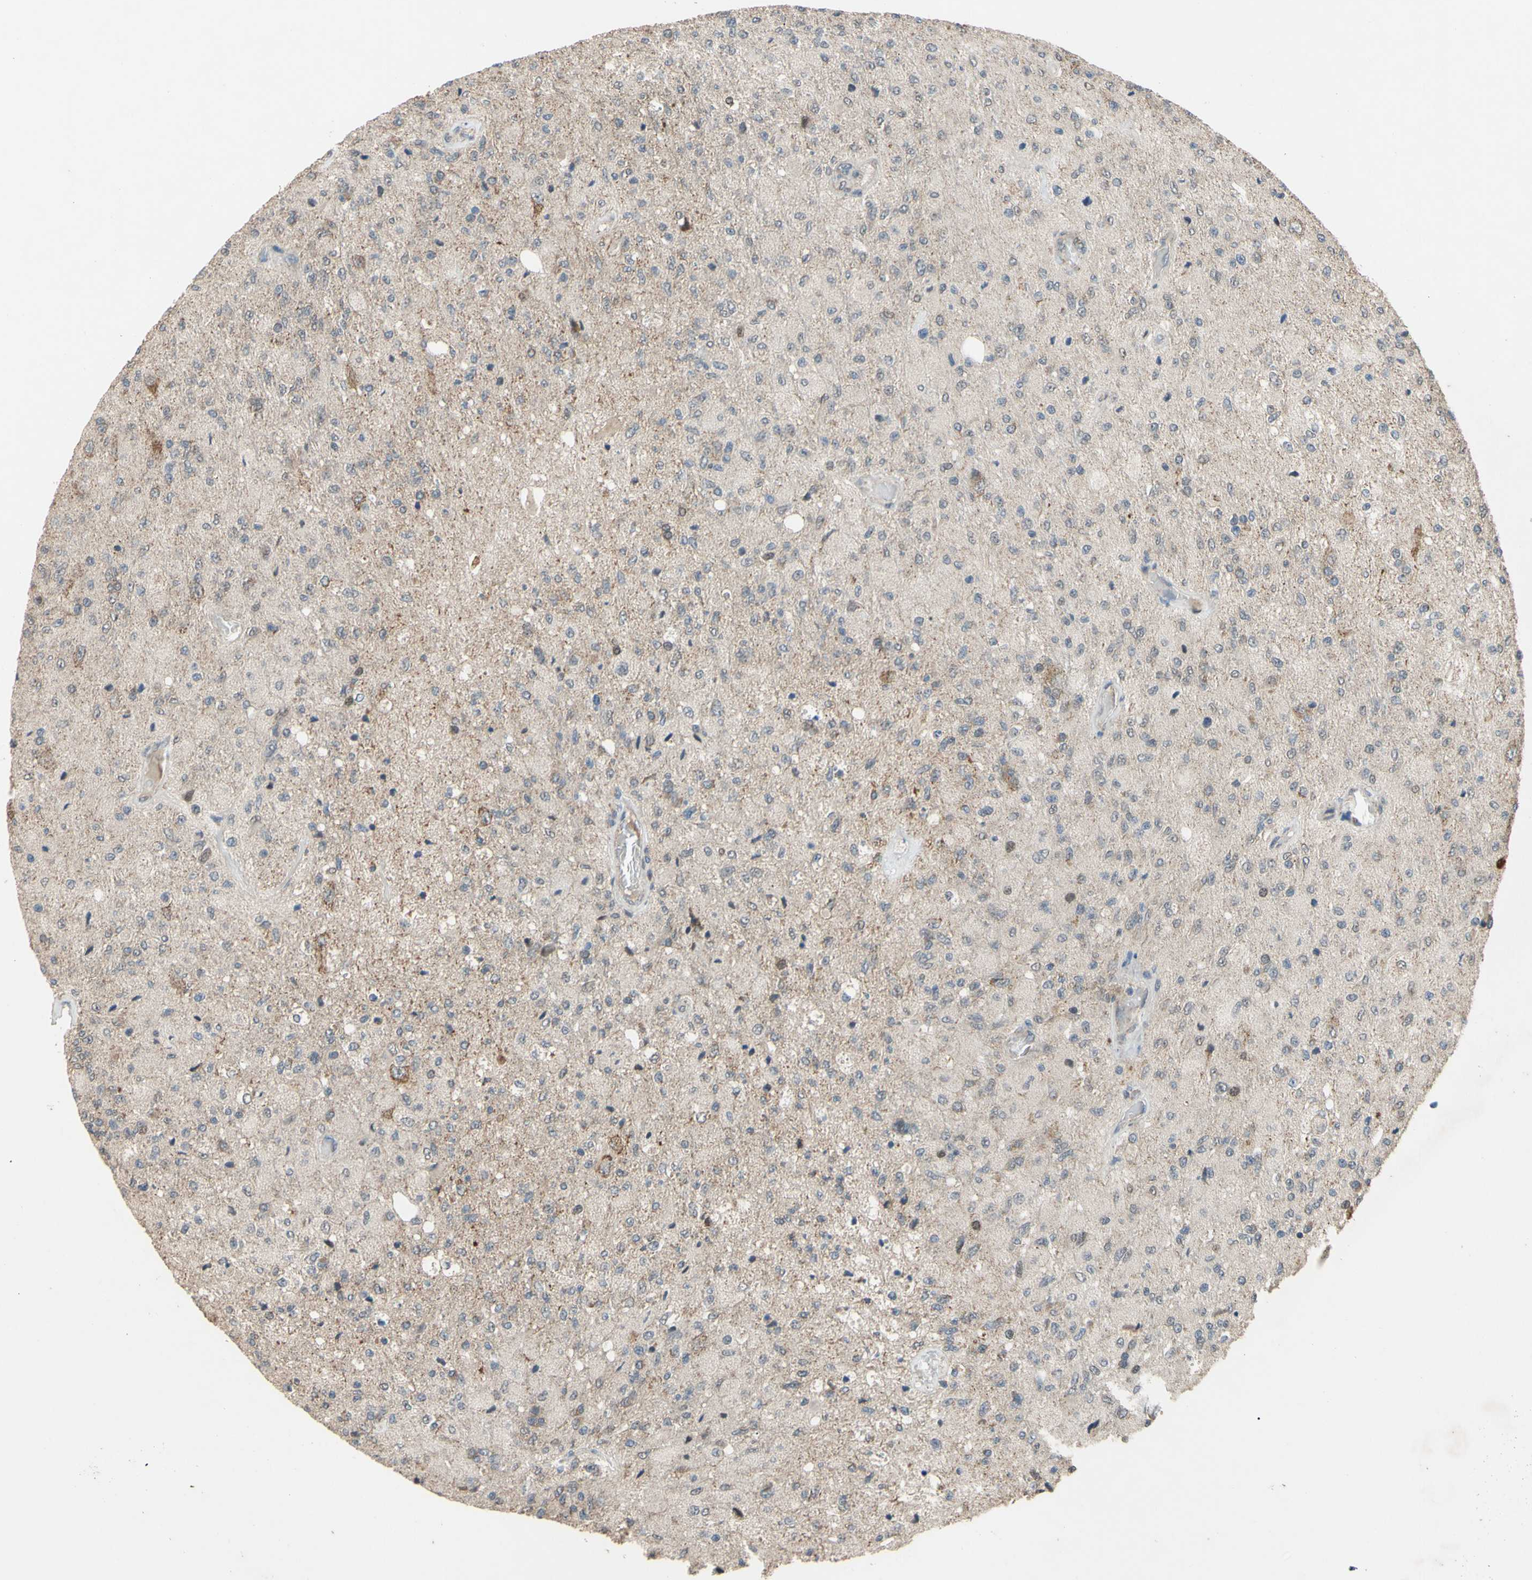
{"staining": {"intensity": "weak", "quantity": "<25%", "location": "cytoplasmic/membranous,nuclear"}, "tissue": "glioma", "cell_type": "Tumor cells", "image_type": "cancer", "snomed": [{"axis": "morphology", "description": "Normal tissue, NOS"}, {"axis": "morphology", "description": "Glioma, malignant, High grade"}, {"axis": "topography", "description": "Cerebral cortex"}], "caption": "The micrograph shows no significant expression in tumor cells of glioma.", "gene": "CD164", "patient": {"sex": "male", "age": 77}}